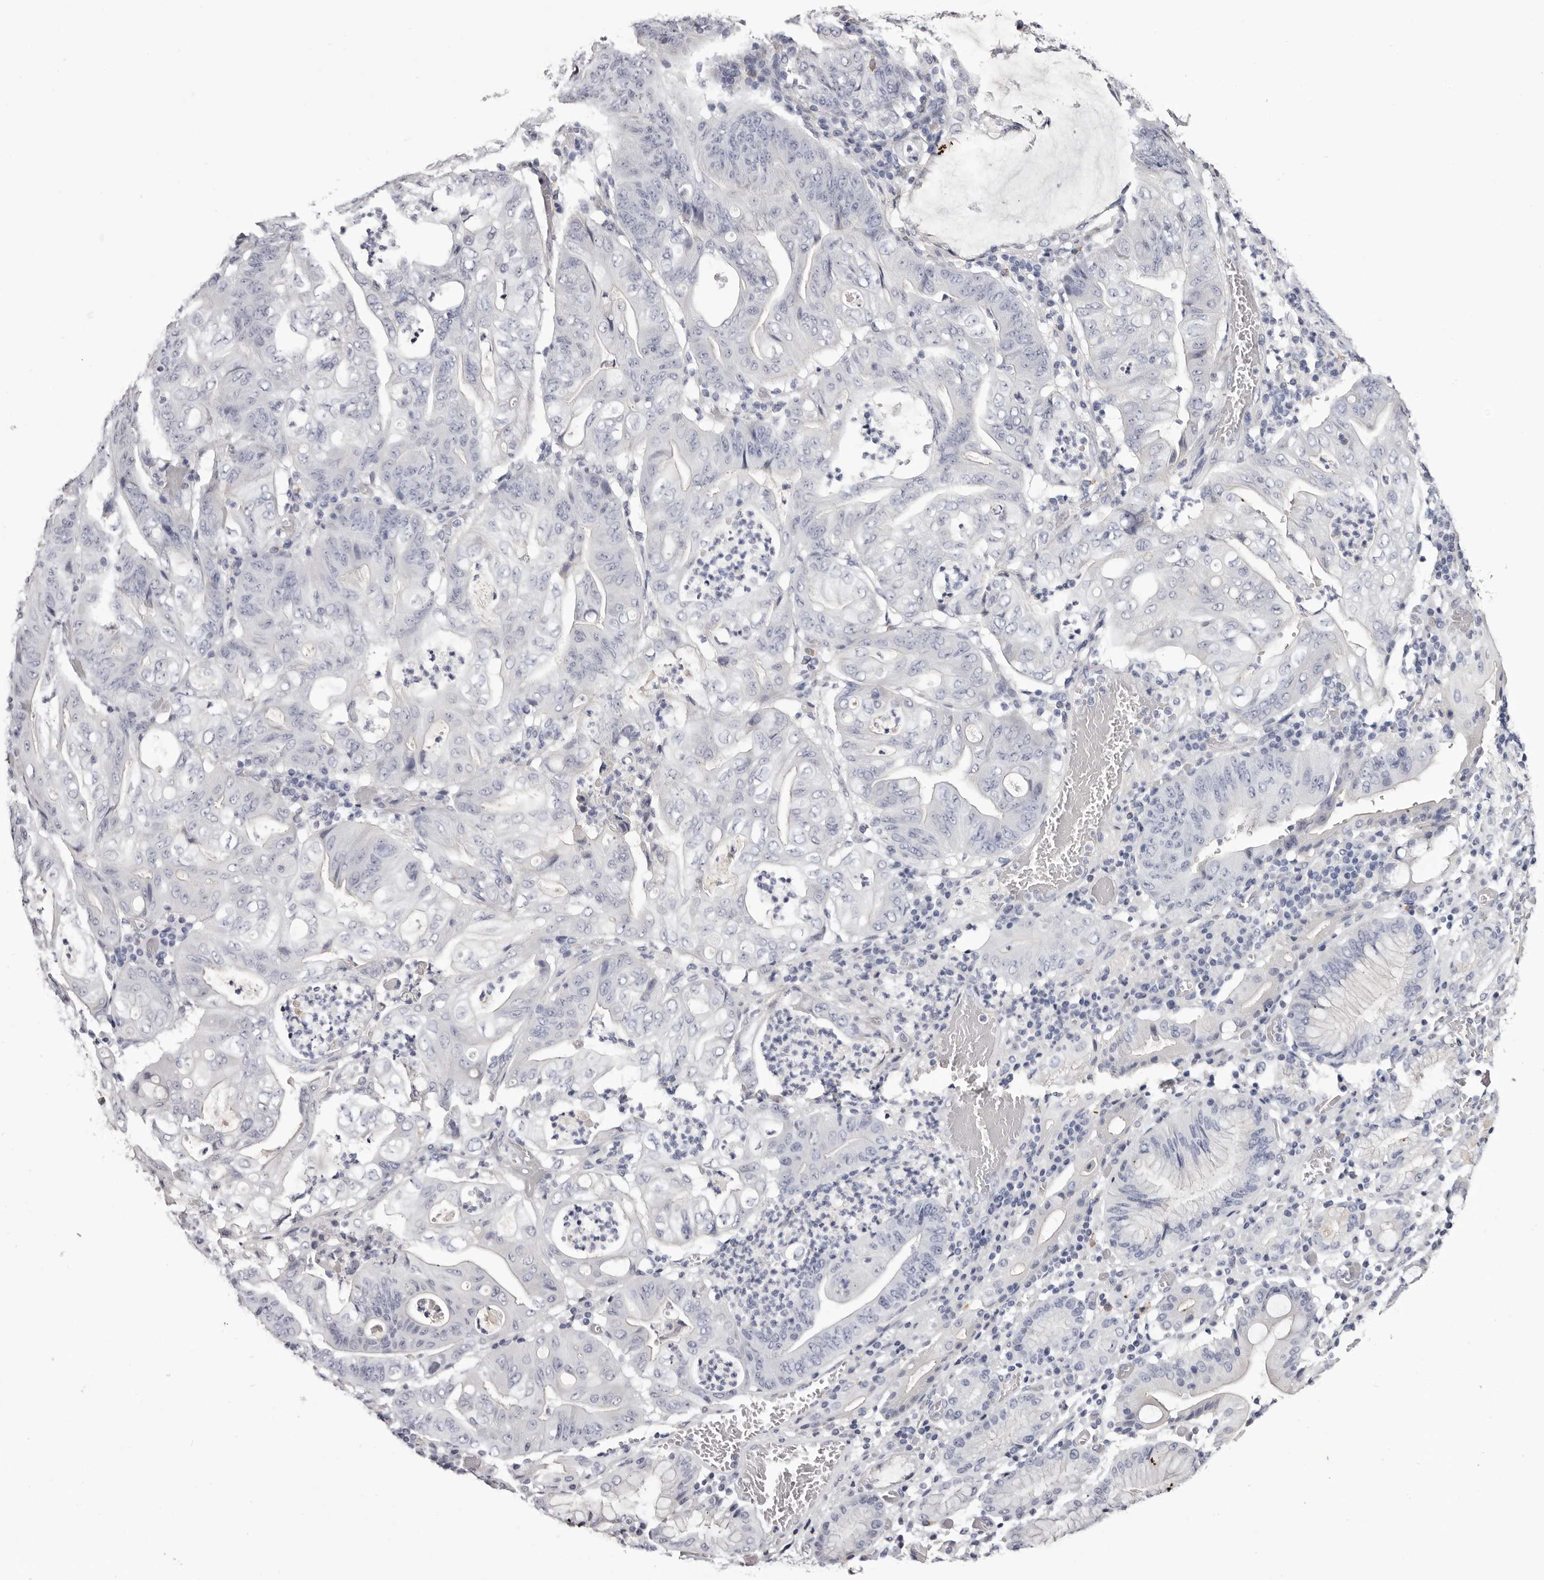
{"staining": {"intensity": "negative", "quantity": "none", "location": "none"}, "tissue": "stomach cancer", "cell_type": "Tumor cells", "image_type": "cancer", "snomed": [{"axis": "morphology", "description": "Adenocarcinoma, NOS"}, {"axis": "topography", "description": "Stomach"}], "caption": "Immunohistochemistry (IHC) histopathology image of neoplastic tissue: stomach cancer (adenocarcinoma) stained with DAB (3,3'-diaminobenzidine) shows no significant protein expression in tumor cells.", "gene": "CA6", "patient": {"sex": "female", "age": 73}}